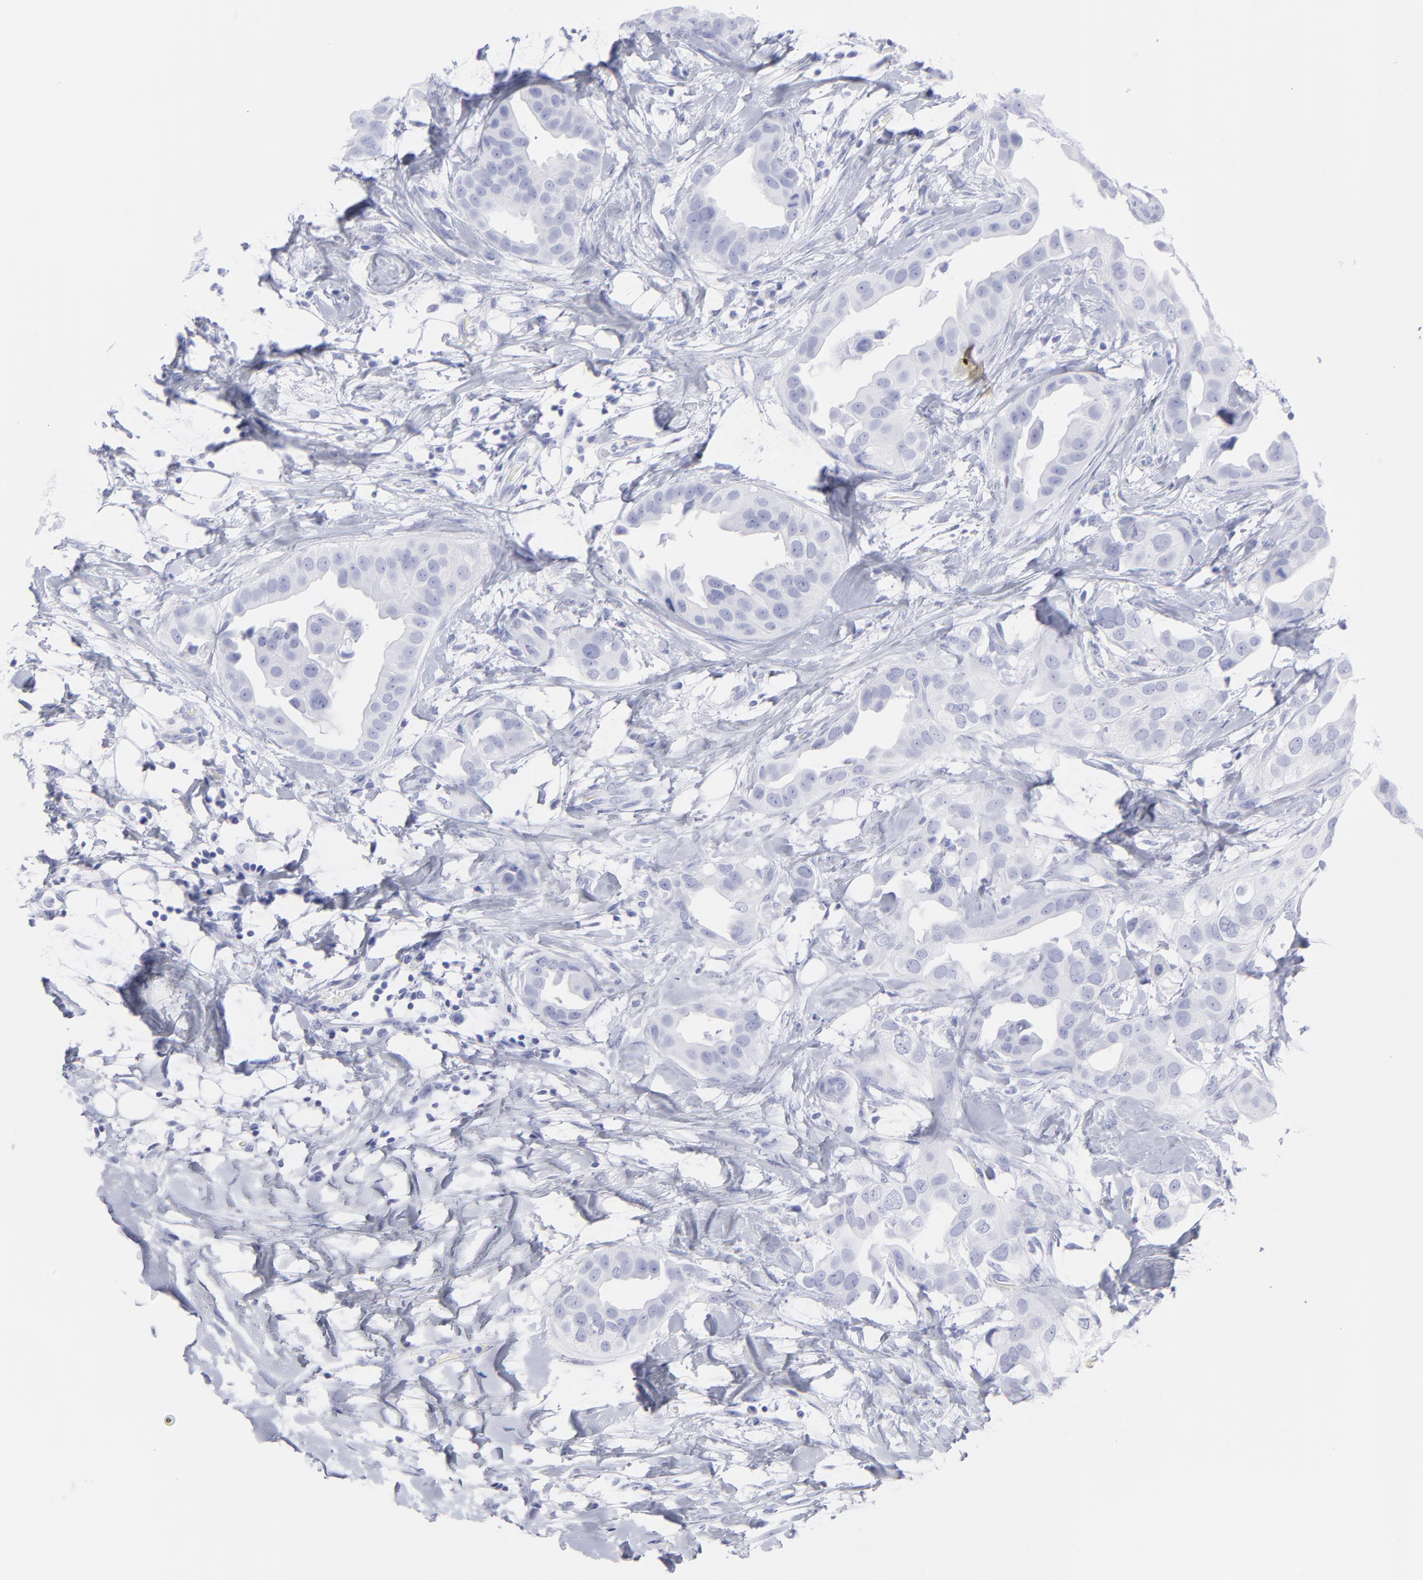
{"staining": {"intensity": "negative", "quantity": "none", "location": "none"}, "tissue": "breast cancer", "cell_type": "Tumor cells", "image_type": "cancer", "snomed": [{"axis": "morphology", "description": "Duct carcinoma"}, {"axis": "topography", "description": "Breast"}], "caption": "A histopathology image of human invasive ductal carcinoma (breast) is negative for staining in tumor cells.", "gene": "F13B", "patient": {"sex": "female", "age": 40}}